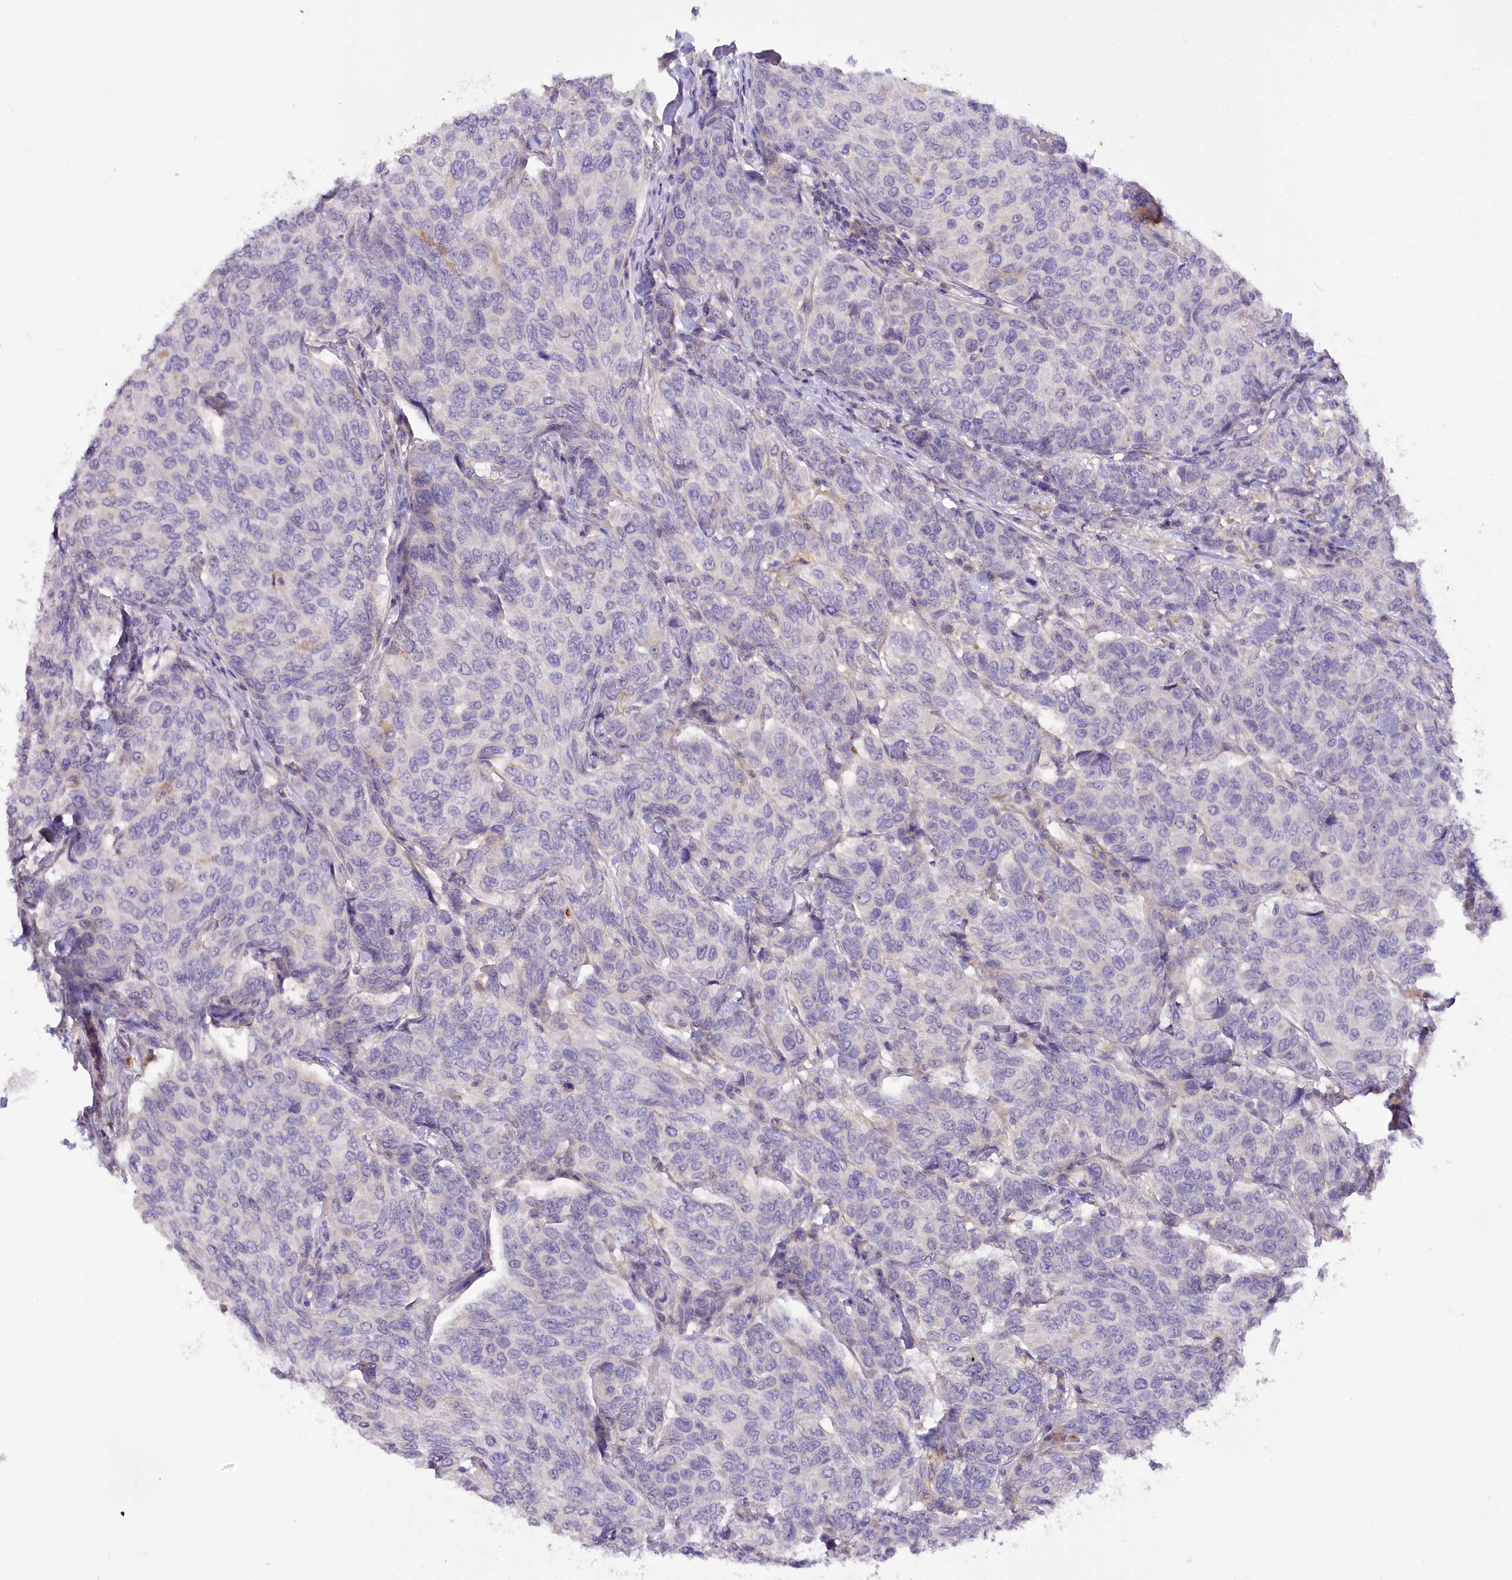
{"staining": {"intensity": "negative", "quantity": "none", "location": "none"}, "tissue": "breast cancer", "cell_type": "Tumor cells", "image_type": "cancer", "snomed": [{"axis": "morphology", "description": "Duct carcinoma"}, {"axis": "topography", "description": "Breast"}], "caption": "A photomicrograph of human breast cancer (invasive ductal carcinoma) is negative for staining in tumor cells.", "gene": "DPYD", "patient": {"sex": "female", "age": 55}}